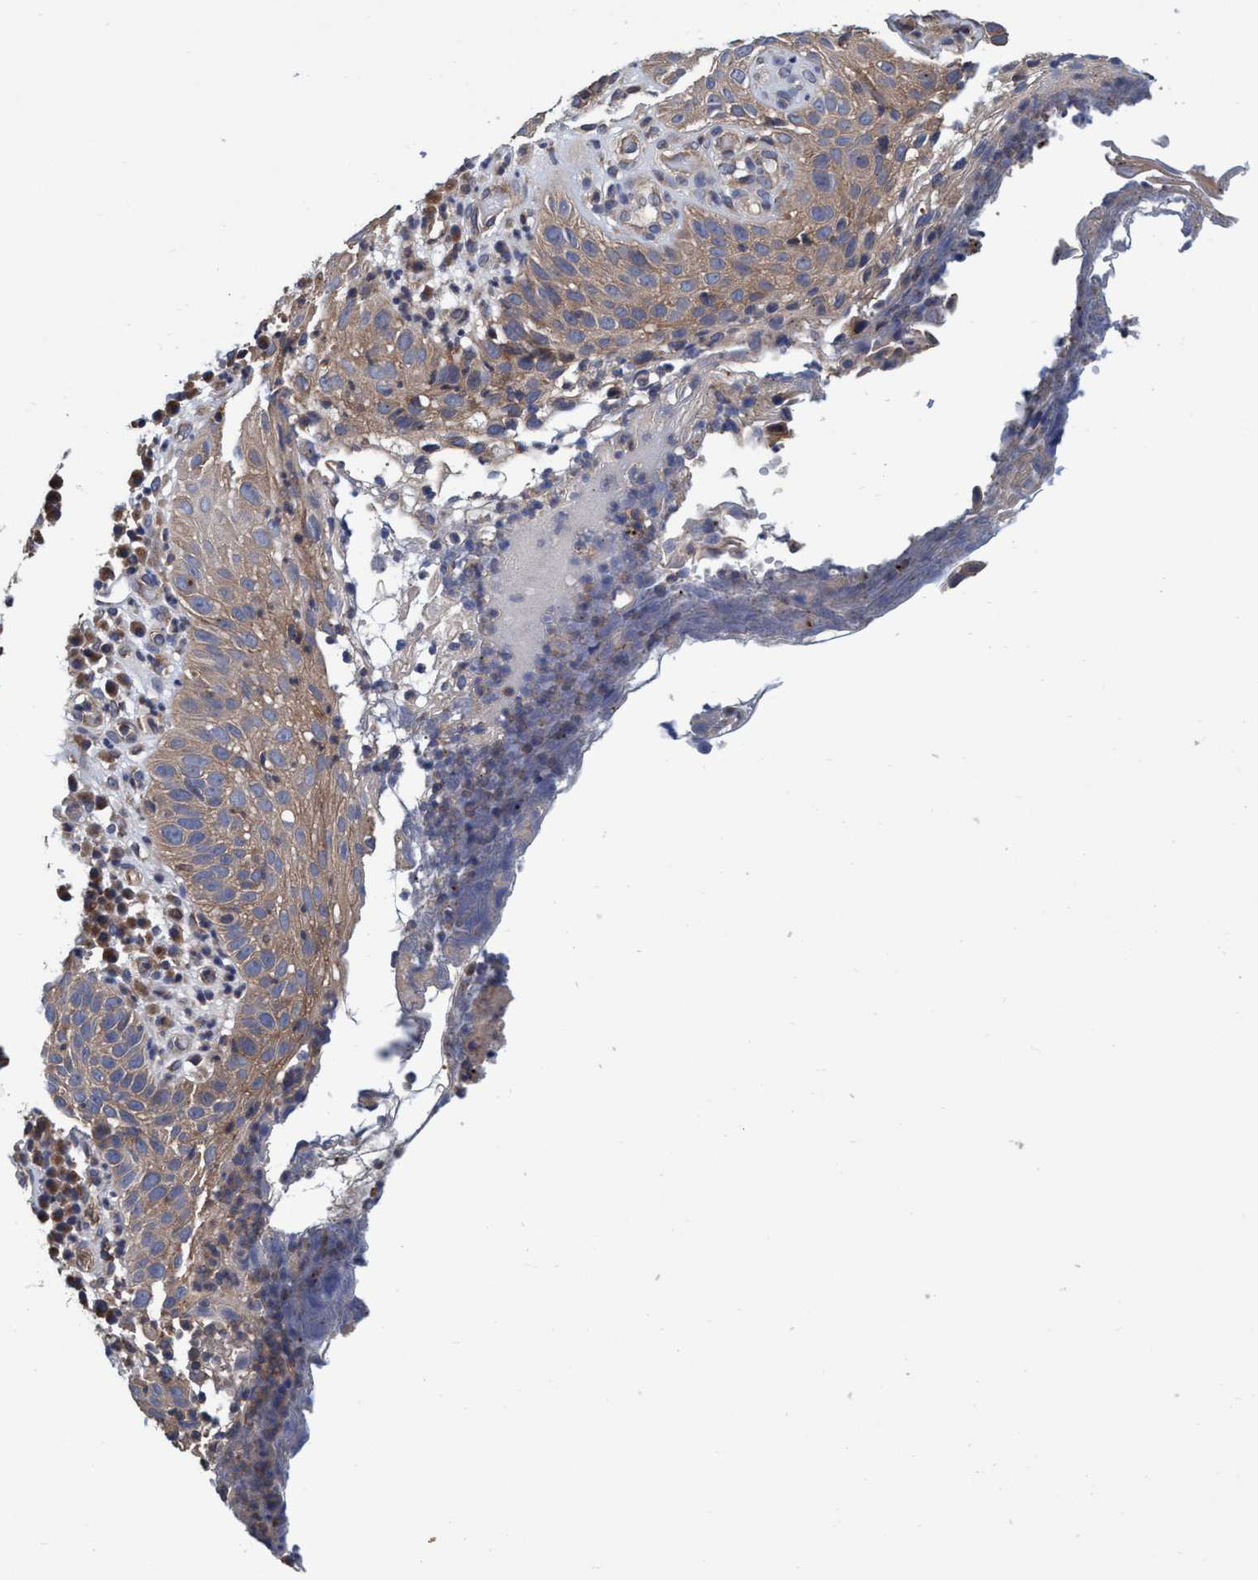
{"staining": {"intensity": "weak", "quantity": ">75%", "location": "cytoplasmic/membranous"}, "tissue": "skin cancer", "cell_type": "Tumor cells", "image_type": "cancer", "snomed": [{"axis": "morphology", "description": "Squamous cell carcinoma in situ, NOS"}, {"axis": "morphology", "description": "Squamous cell carcinoma, NOS"}, {"axis": "topography", "description": "Skin"}], "caption": "There is low levels of weak cytoplasmic/membranous staining in tumor cells of skin cancer, as demonstrated by immunohistochemical staining (brown color).", "gene": "CALCOCO2", "patient": {"sex": "male", "age": 93}}